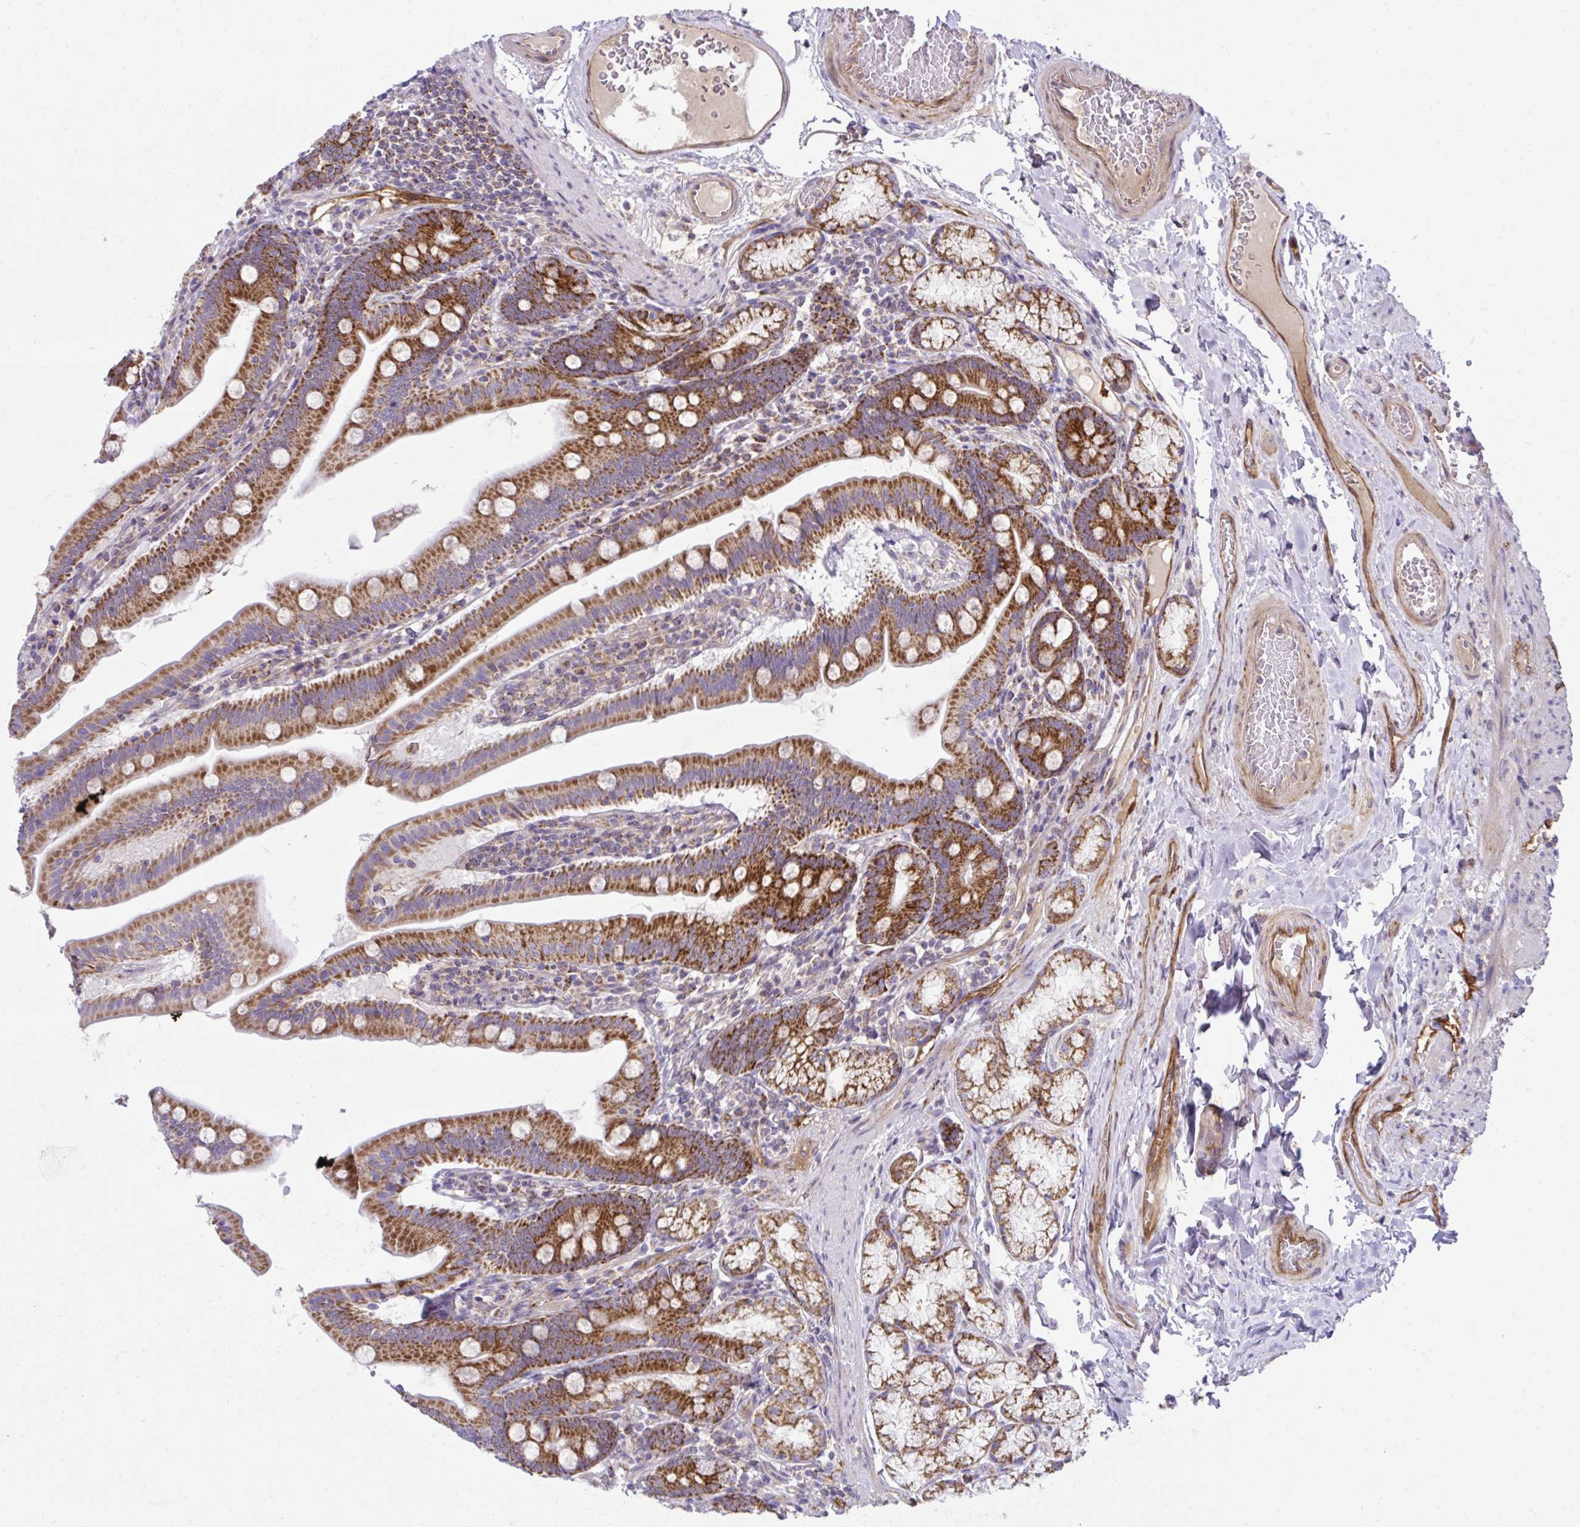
{"staining": {"intensity": "strong", "quantity": ">75%", "location": "cytoplasmic/membranous"}, "tissue": "duodenum", "cell_type": "Glandular cells", "image_type": "normal", "snomed": [{"axis": "morphology", "description": "Normal tissue, NOS"}, {"axis": "topography", "description": "Duodenum"}], "caption": "Normal duodenum displays strong cytoplasmic/membranous staining in approximately >75% of glandular cells Nuclei are stained in blue..", "gene": "LIMS1", "patient": {"sex": "female", "age": 67}}